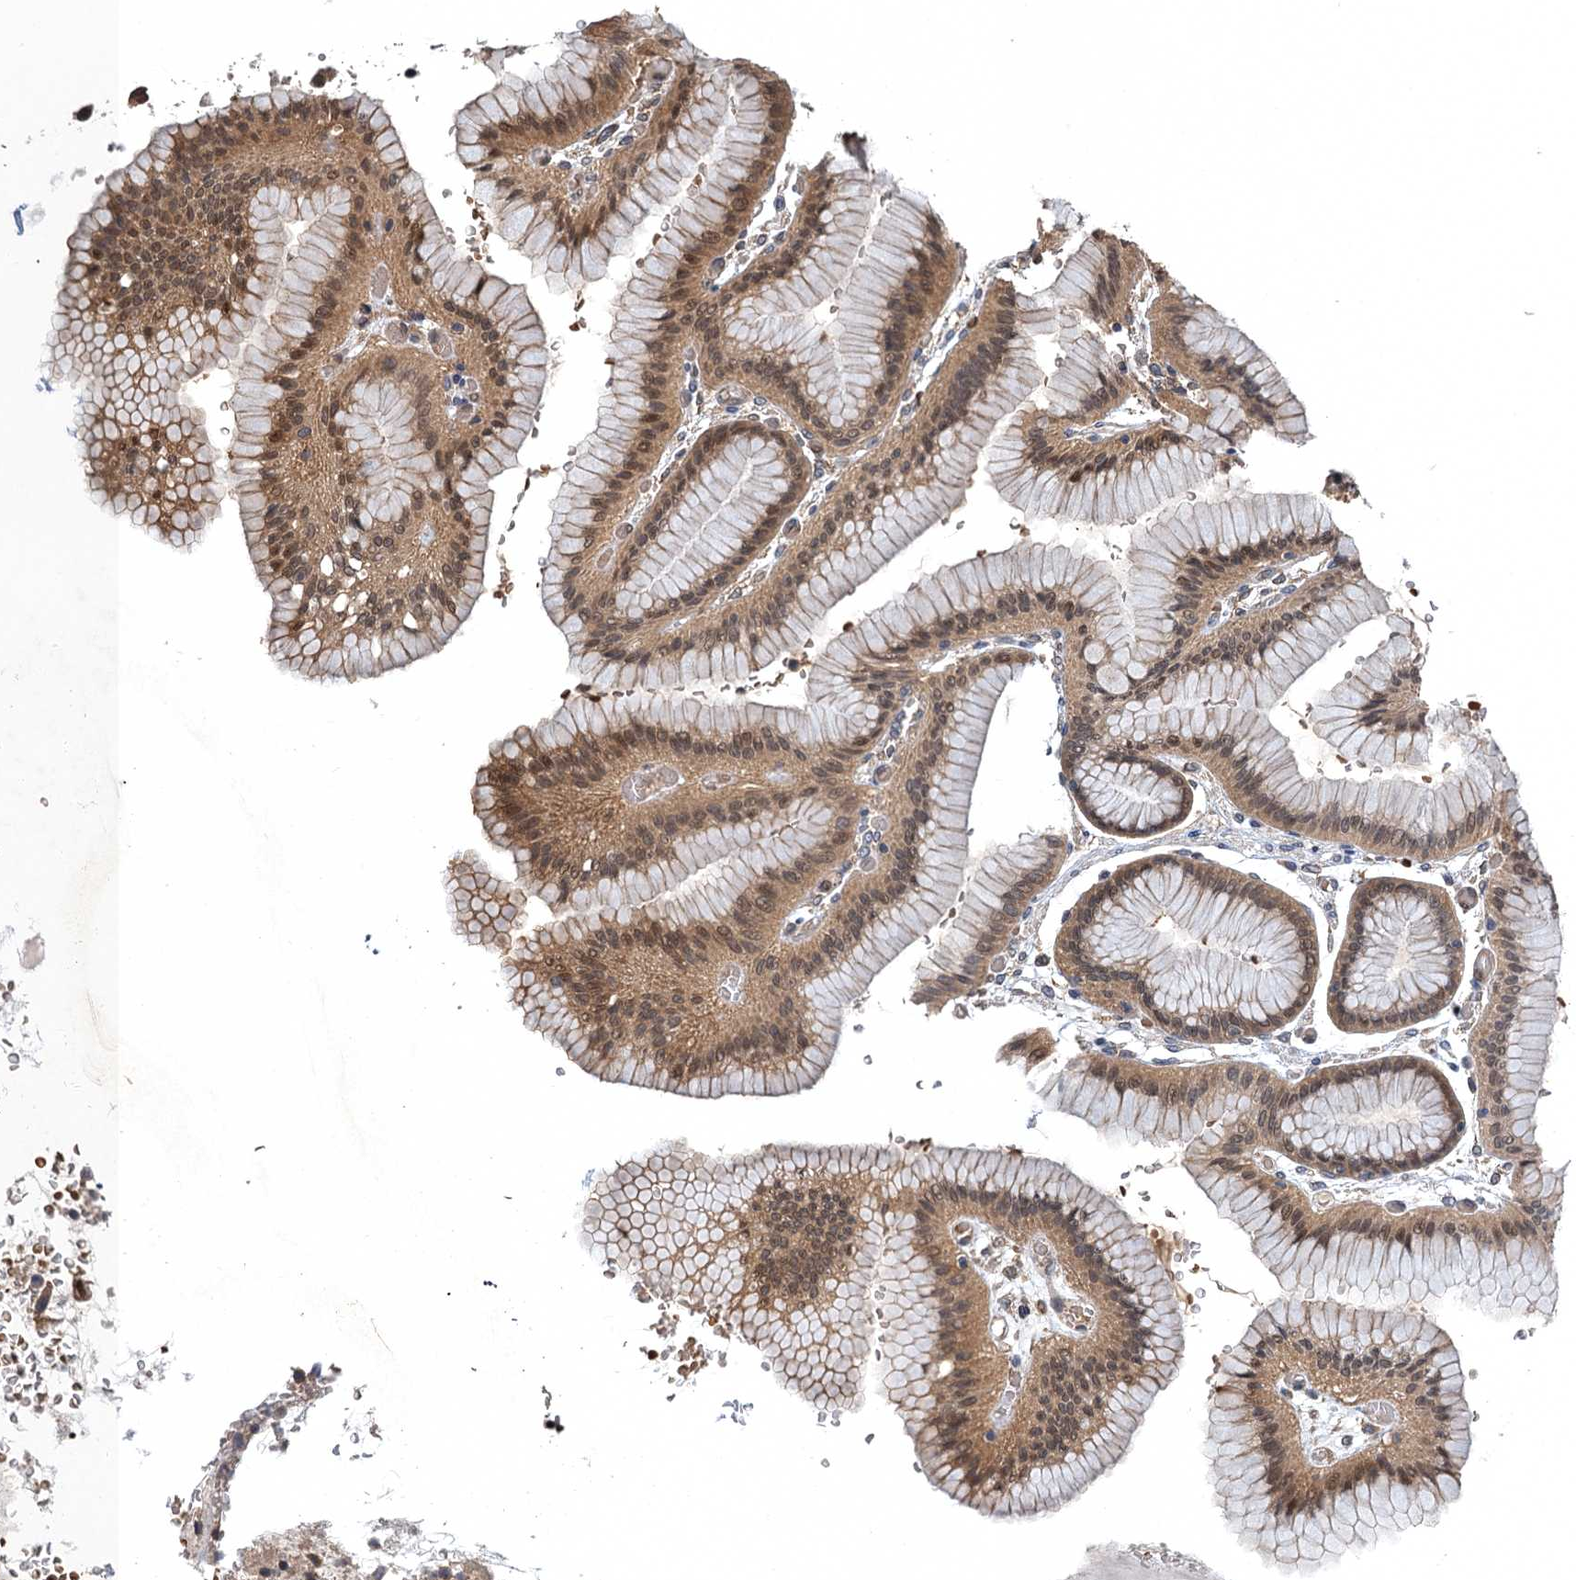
{"staining": {"intensity": "moderate", "quantity": "25%-75%", "location": "cytoplasmic/membranous,nuclear"}, "tissue": "stomach", "cell_type": "Glandular cells", "image_type": "normal", "snomed": [{"axis": "morphology", "description": "Normal tissue, NOS"}, {"axis": "morphology", "description": "Adenocarcinoma, NOS"}, {"axis": "morphology", "description": "Adenocarcinoma, High grade"}, {"axis": "topography", "description": "Stomach, upper"}, {"axis": "topography", "description": "Stomach"}], "caption": "Immunohistochemistry staining of unremarkable stomach, which exhibits medium levels of moderate cytoplasmic/membranous,nuclear positivity in approximately 25%-75% of glandular cells indicating moderate cytoplasmic/membranous,nuclear protein staining. The staining was performed using DAB (brown) for protein detection and nuclei were counterstained in hematoxylin (blue).", "gene": "SNX32", "patient": {"sex": "female", "age": 65}}